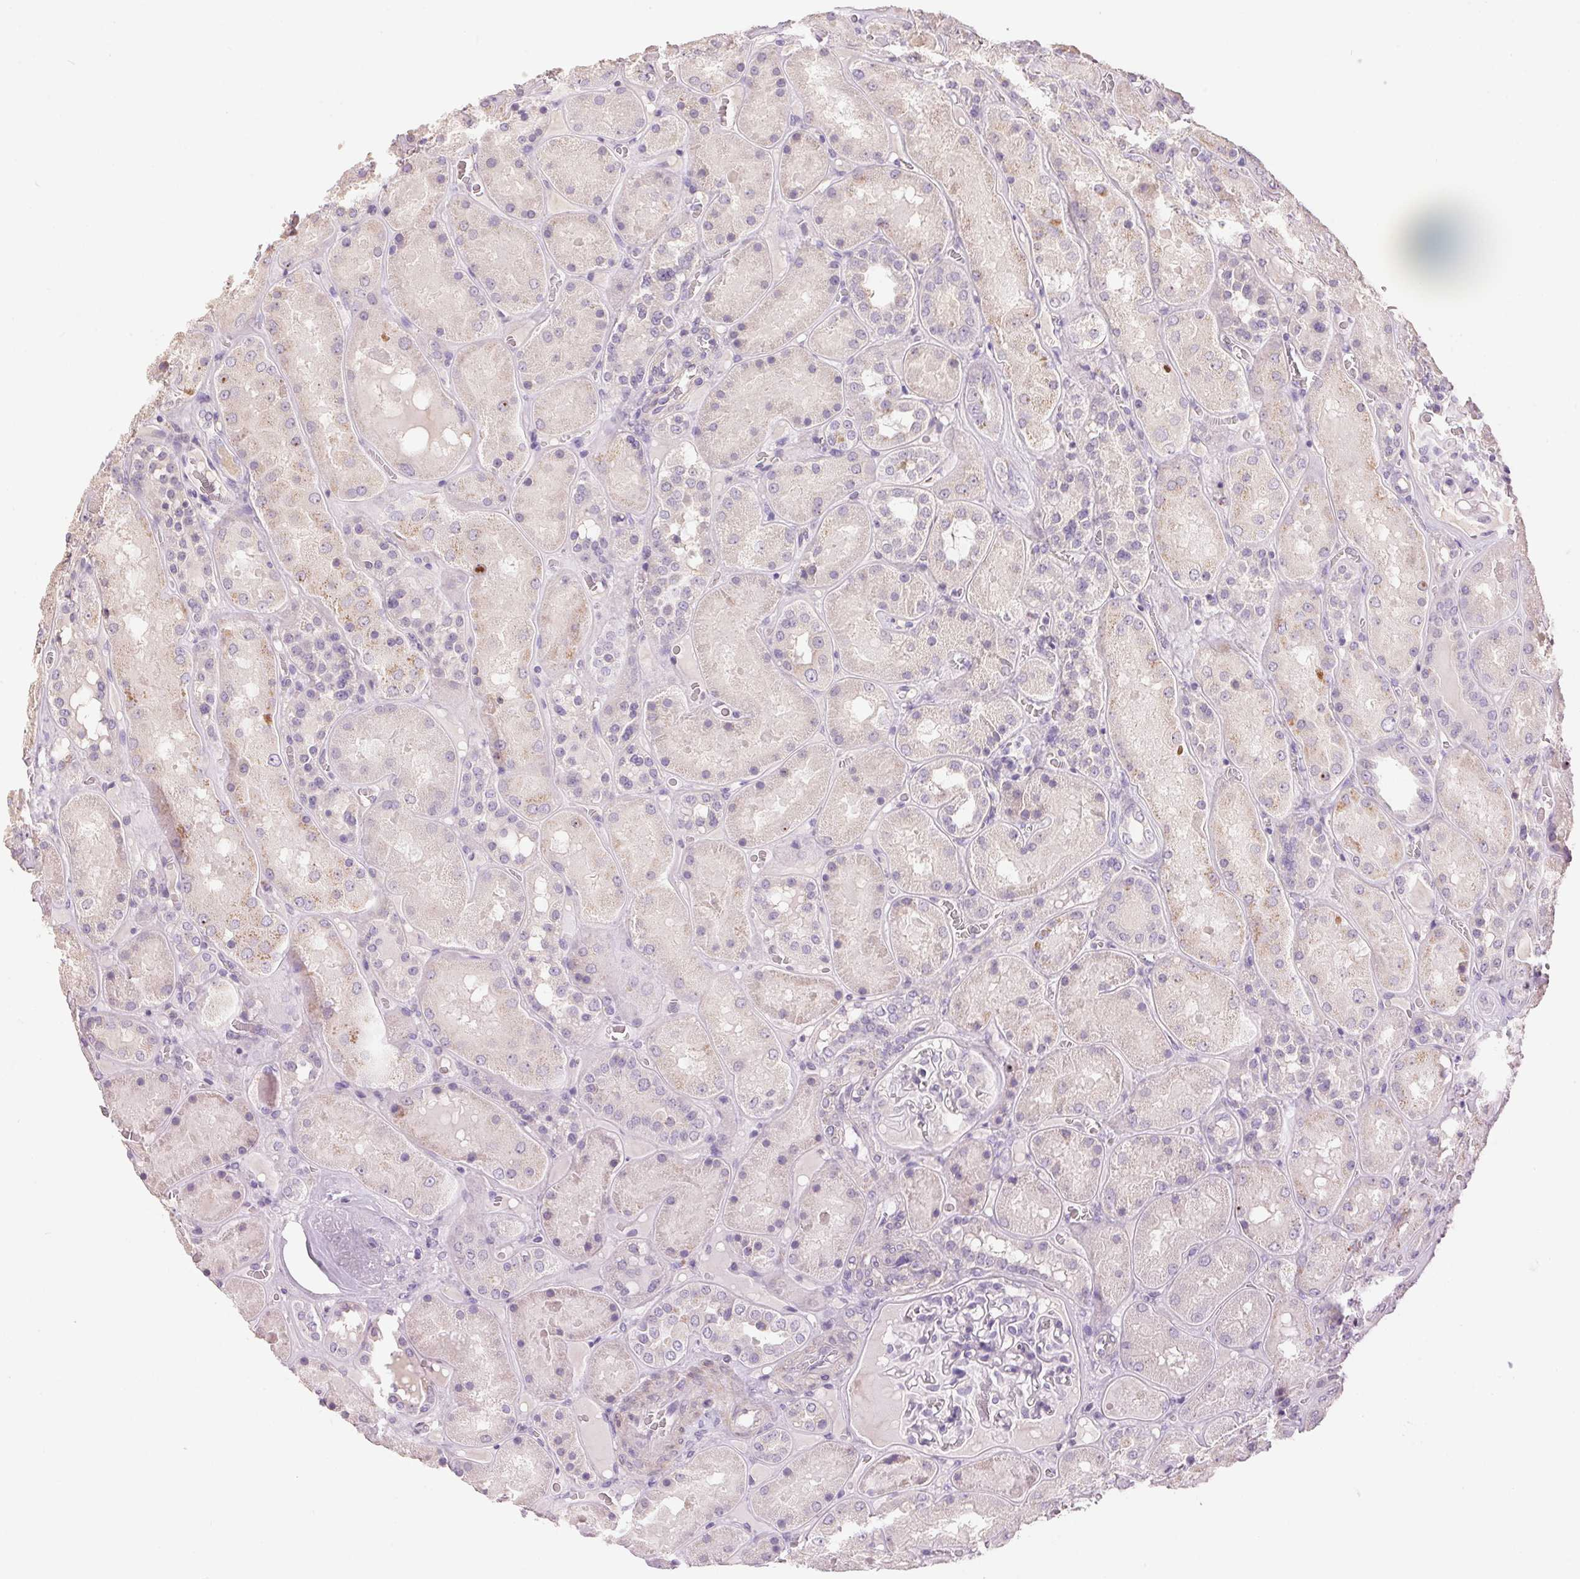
{"staining": {"intensity": "negative", "quantity": "none", "location": "none"}, "tissue": "kidney", "cell_type": "Cells in glomeruli", "image_type": "normal", "snomed": [{"axis": "morphology", "description": "Normal tissue, NOS"}, {"axis": "topography", "description": "Kidney"}], "caption": "IHC image of normal kidney stained for a protein (brown), which demonstrates no expression in cells in glomeruli. Brightfield microscopy of immunohistochemistry (IHC) stained with DAB (brown) and hematoxylin (blue), captured at high magnification.", "gene": "LYZL6", "patient": {"sex": "male", "age": 73}}